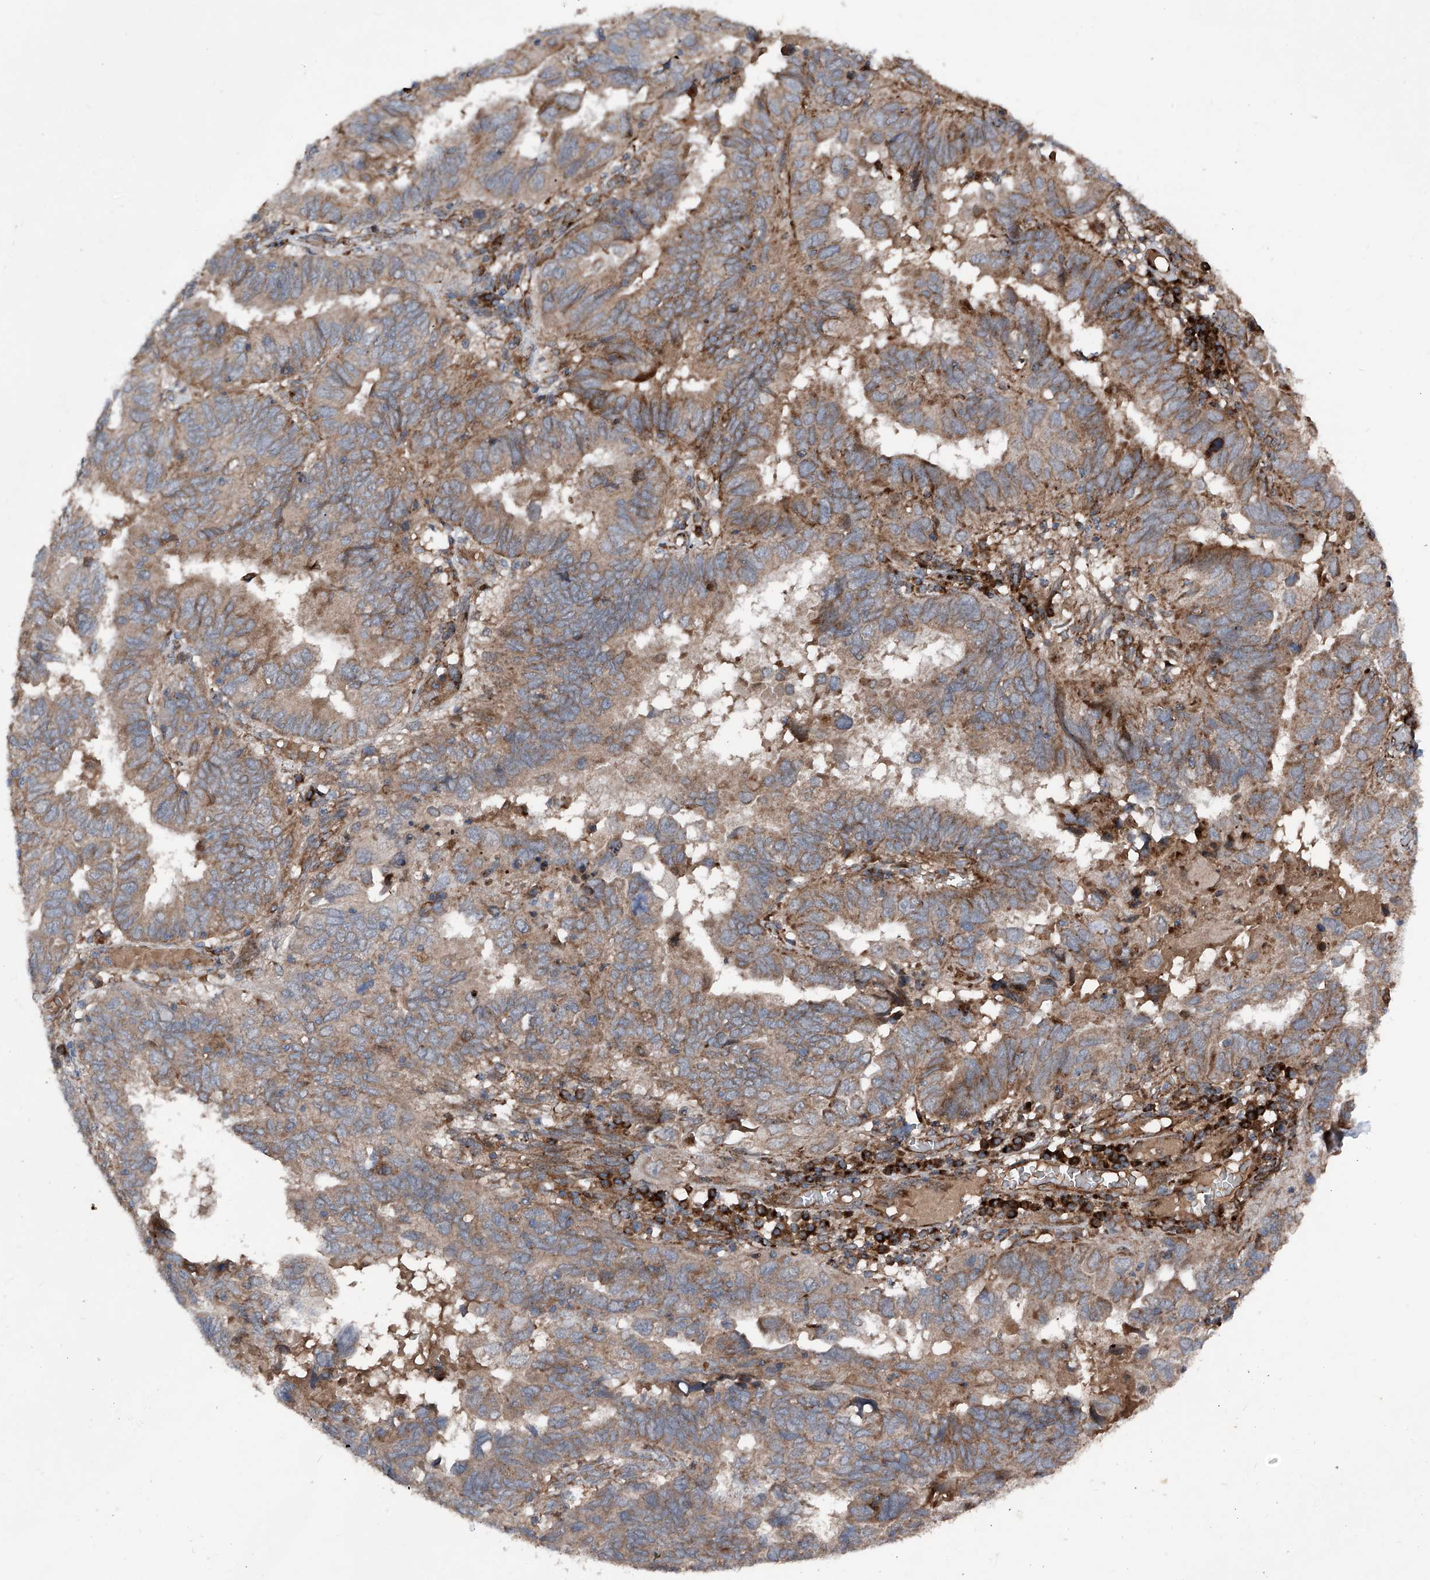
{"staining": {"intensity": "moderate", "quantity": ">75%", "location": "cytoplasmic/membranous"}, "tissue": "endometrial cancer", "cell_type": "Tumor cells", "image_type": "cancer", "snomed": [{"axis": "morphology", "description": "Adenocarcinoma, NOS"}, {"axis": "topography", "description": "Uterus"}], "caption": "Protein staining displays moderate cytoplasmic/membranous expression in about >75% of tumor cells in endometrial adenocarcinoma. The staining is performed using DAB (3,3'-diaminobenzidine) brown chromogen to label protein expression. The nuclei are counter-stained blue using hematoxylin.", "gene": "DAD1", "patient": {"sex": "female", "age": 77}}